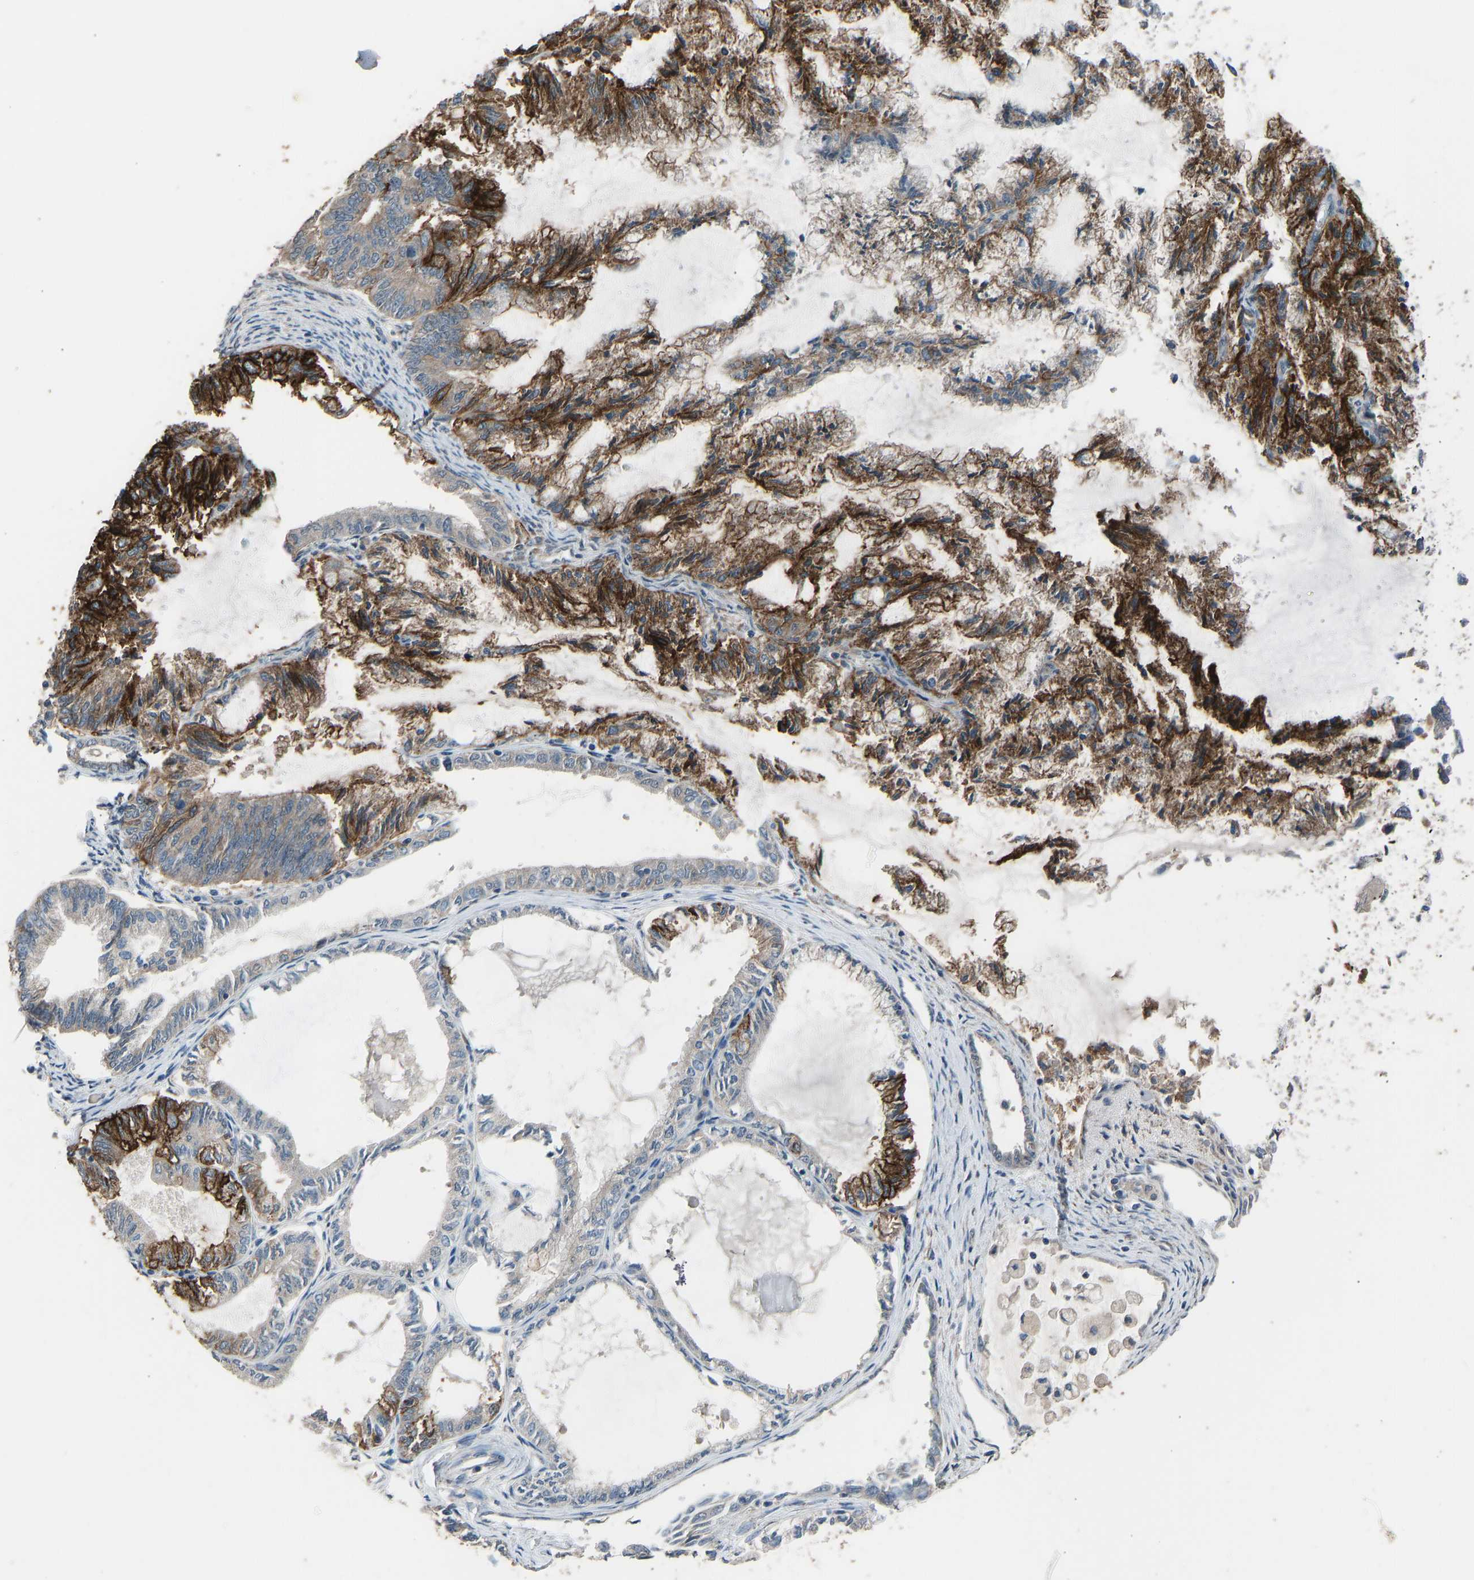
{"staining": {"intensity": "strong", "quantity": "25%-75%", "location": "cytoplasmic/membranous"}, "tissue": "endometrial cancer", "cell_type": "Tumor cells", "image_type": "cancer", "snomed": [{"axis": "morphology", "description": "Adenocarcinoma, NOS"}, {"axis": "topography", "description": "Endometrium"}], "caption": "Immunohistochemical staining of human endometrial cancer exhibits strong cytoplasmic/membranous protein positivity in about 25%-75% of tumor cells.", "gene": "SLC43A1", "patient": {"sex": "female", "age": 86}}